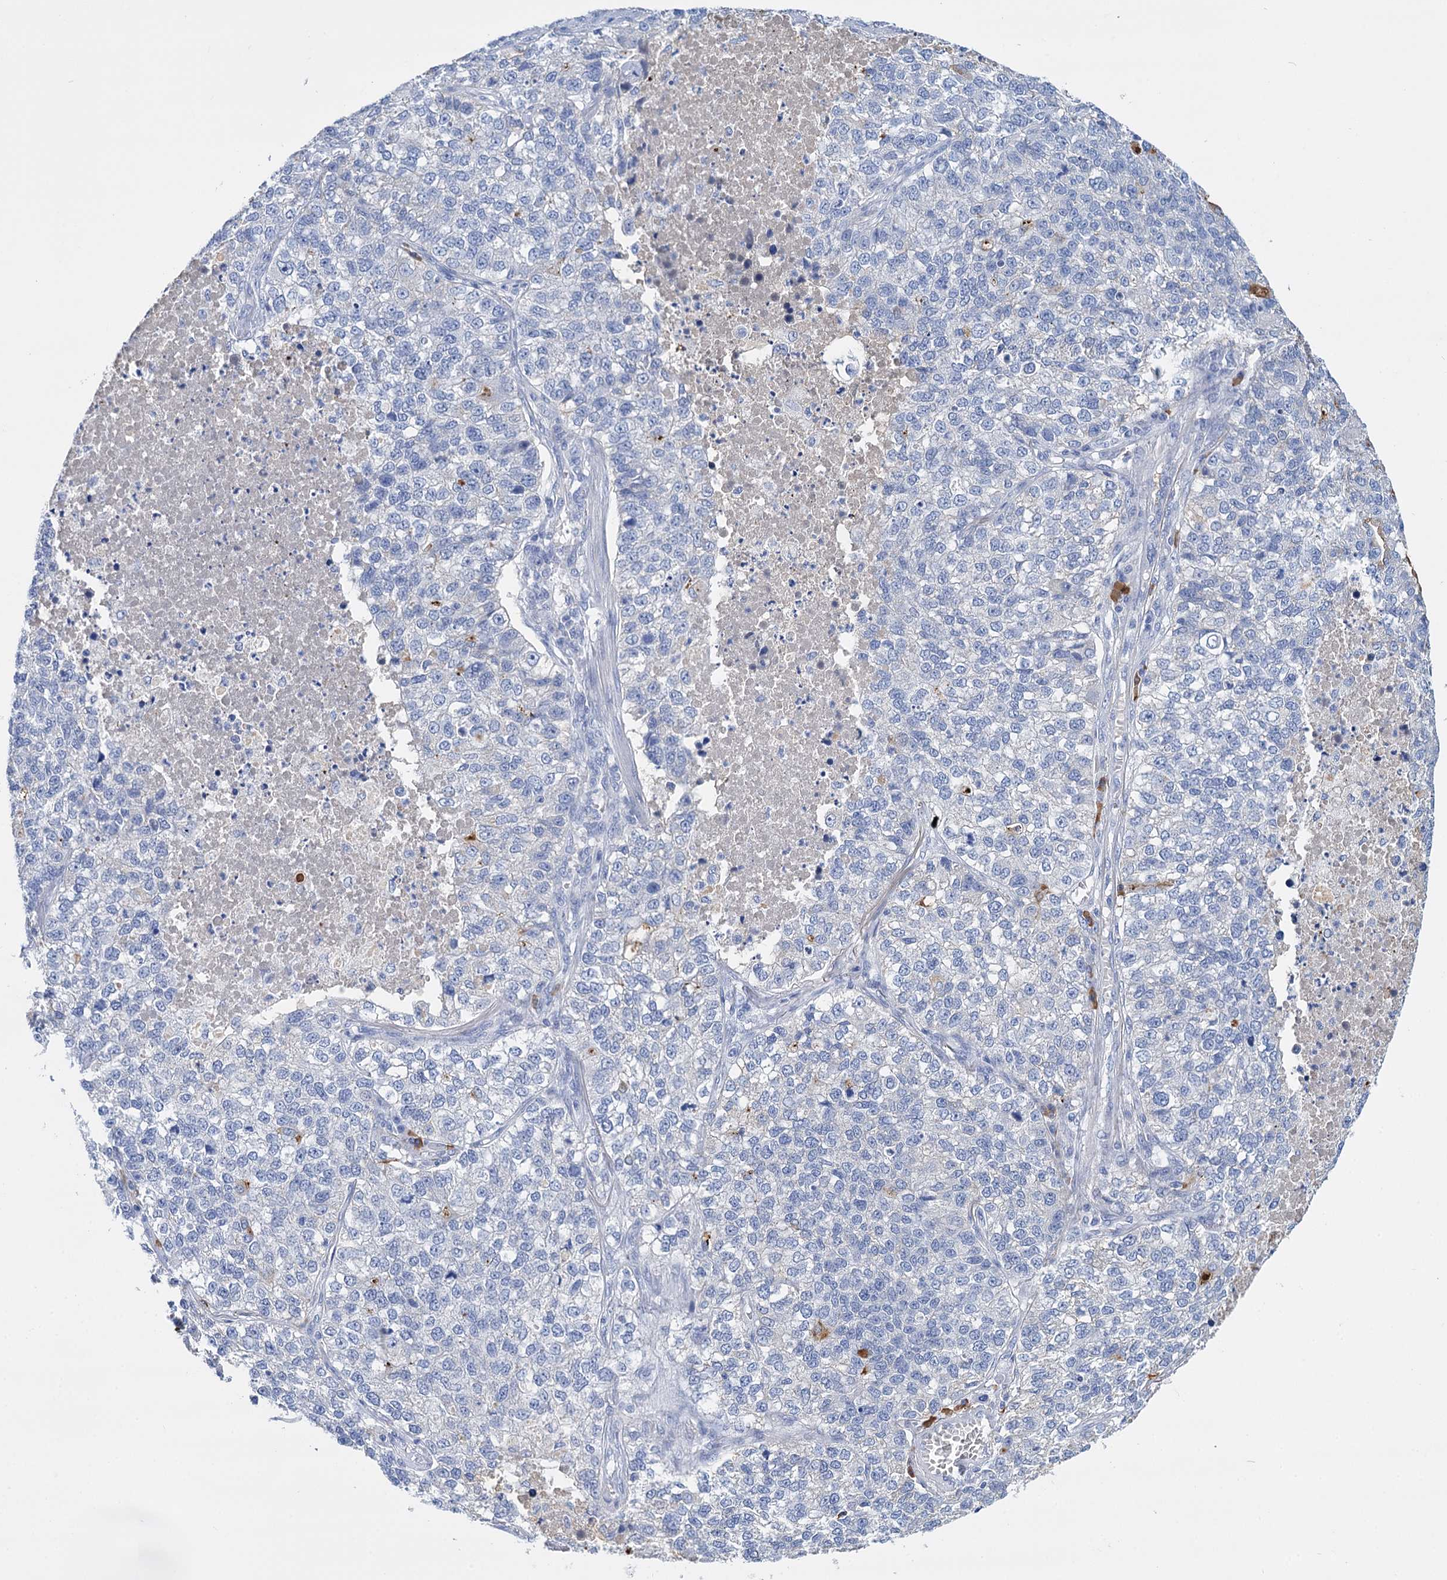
{"staining": {"intensity": "negative", "quantity": "none", "location": "none"}, "tissue": "lung cancer", "cell_type": "Tumor cells", "image_type": "cancer", "snomed": [{"axis": "morphology", "description": "Adenocarcinoma, NOS"}, {"axis": "topography", "description": "Lung"}], "caption": "This is a histopathology image of IHC staining of lung cancer, which shows no positivity in tumor cells. (DAB immunohistochemistry visualized using brightfield microscopy, high magnification).", "gene": "FBXW12", "patient": {"sex": "male", "age": 49}}